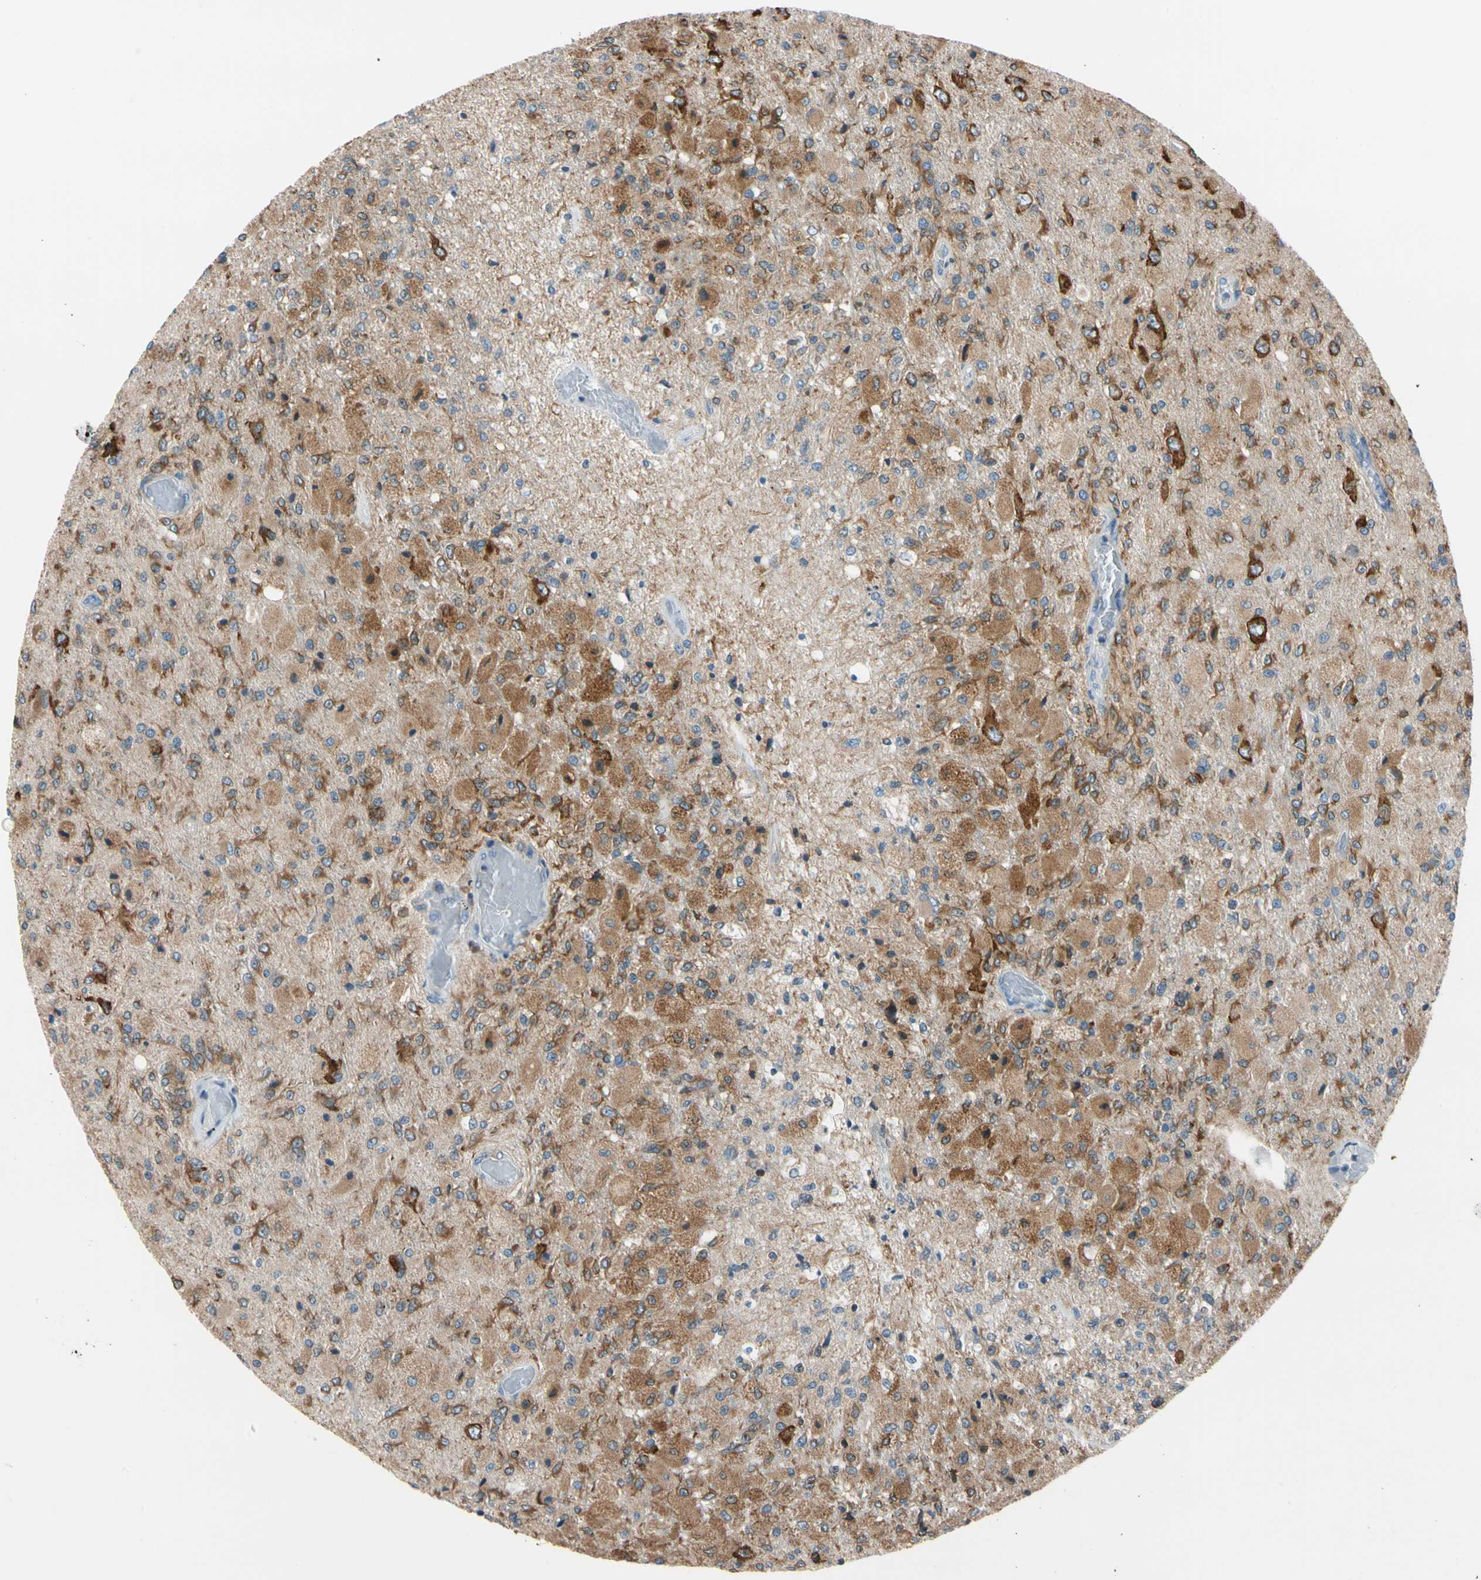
{"staining": {"intensity": "moderate", "quantity": ">75%", "location": "cytoplasmic/membranous"}, "tissue": "glioma", "cell_type": "Tumor cells", "image_type": "cancer", "snomed": [{"axis": "morphology", "description": "Normal tissue, NOS"}, {"axis": "morphology", "description": "Glioma, malignant, High grade"}, {"axis": "topography", "description": "Cerebral cortex"}], "caption": "Protein staining of high-grade glioma (malignant) tissue exhibits moderate cytoplasmic/membranous positivity in about >75% of tumor cells.", "gene": "LRPAP1", "patient": {"sex": "male", "age": 77}}